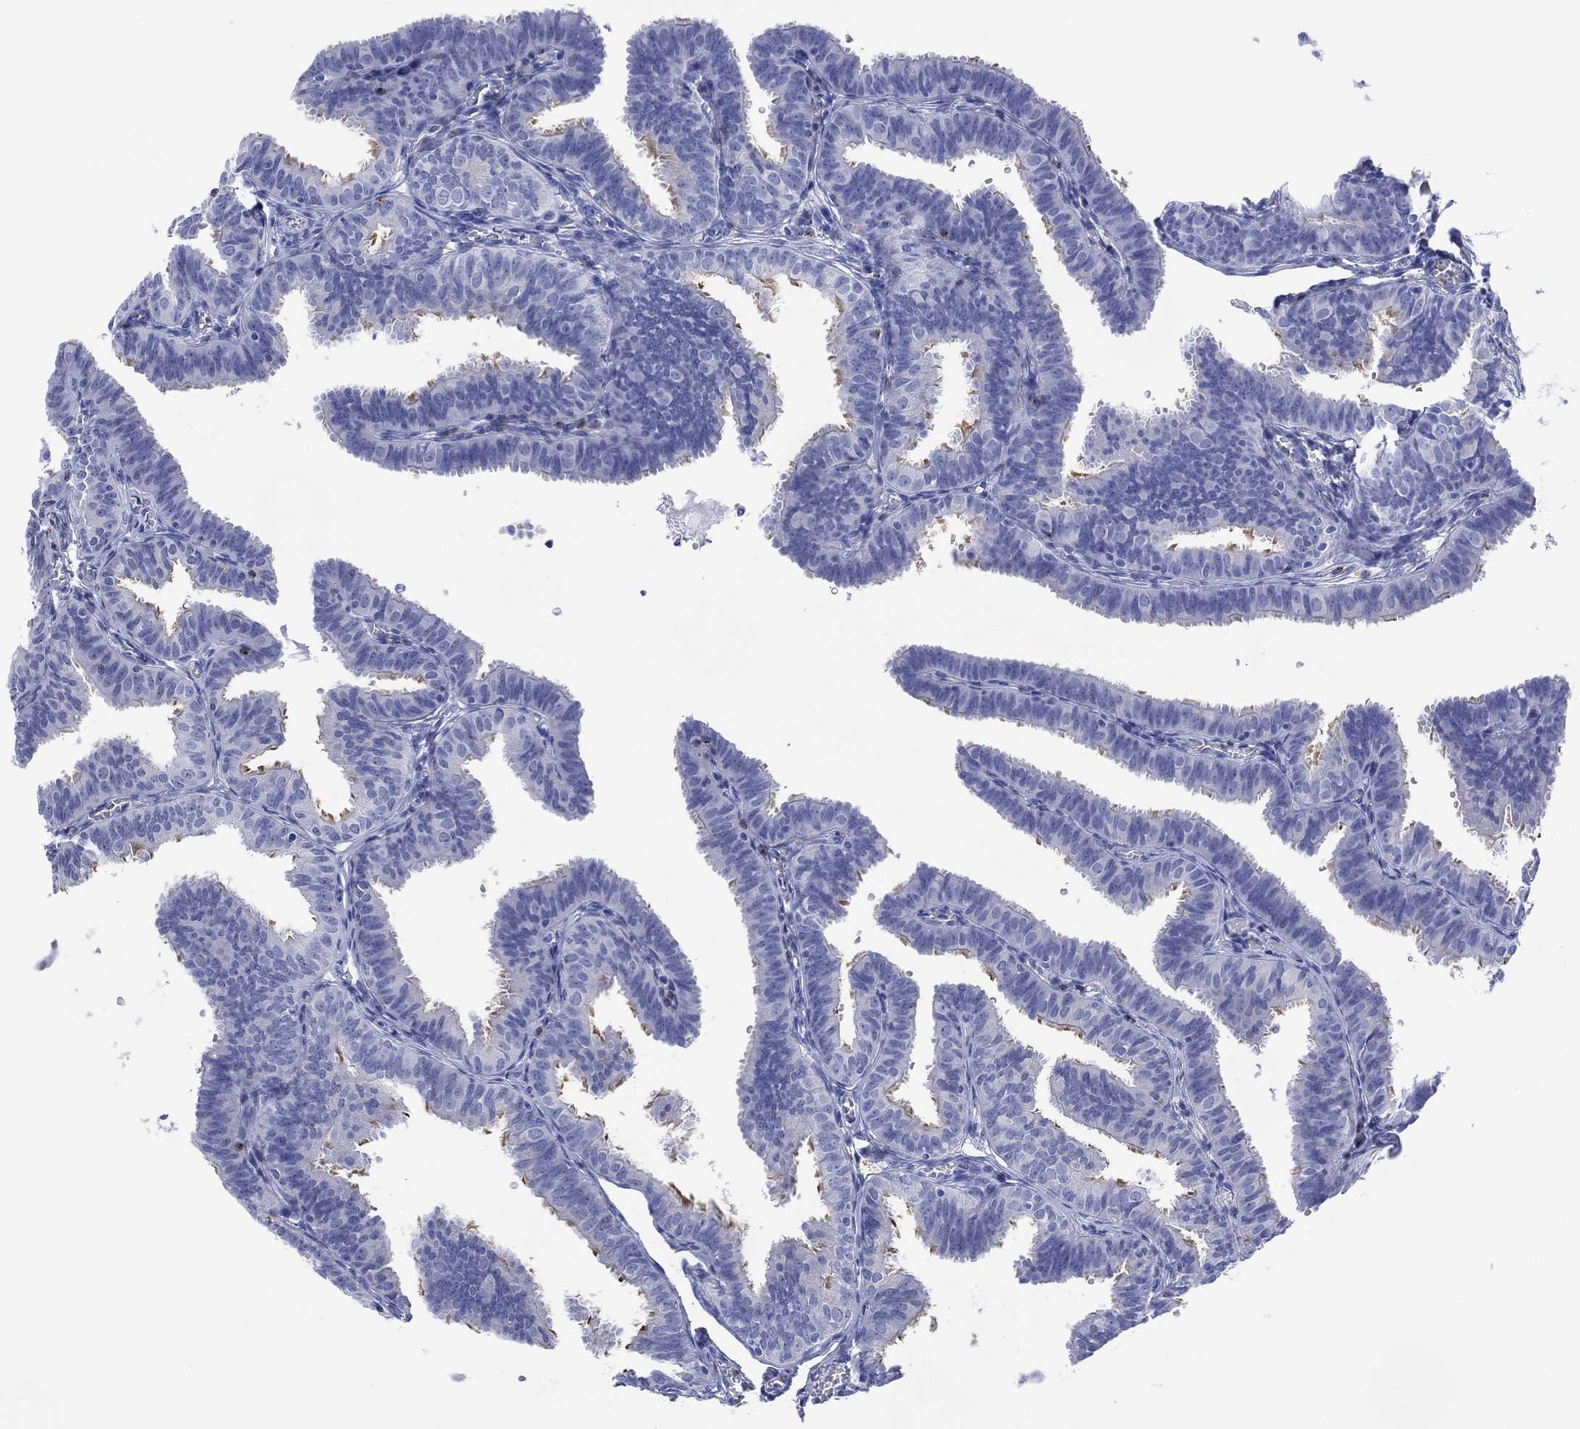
{"staining": {"intensity": "moderate", "quantity": "<25%", "location": "cytoplasmic/membranous"}, "tissue": "fallopian tube", "cell_type": "Glandular cells", "image_type": "normal", "snomed": [{"axis": "morphology", "description": "Normal tissue, NOS"}, {"axis": "topography", "description": "Fallopian tube"}], "caption": "Fallopian tube was stained to show a protein in brown. There is low levels of moderate cytoplasmic/membranous positivity in approximately <25% of glandular cells.", "gene": "DPP4", "patient": {"sex": "female", "age": 25}}